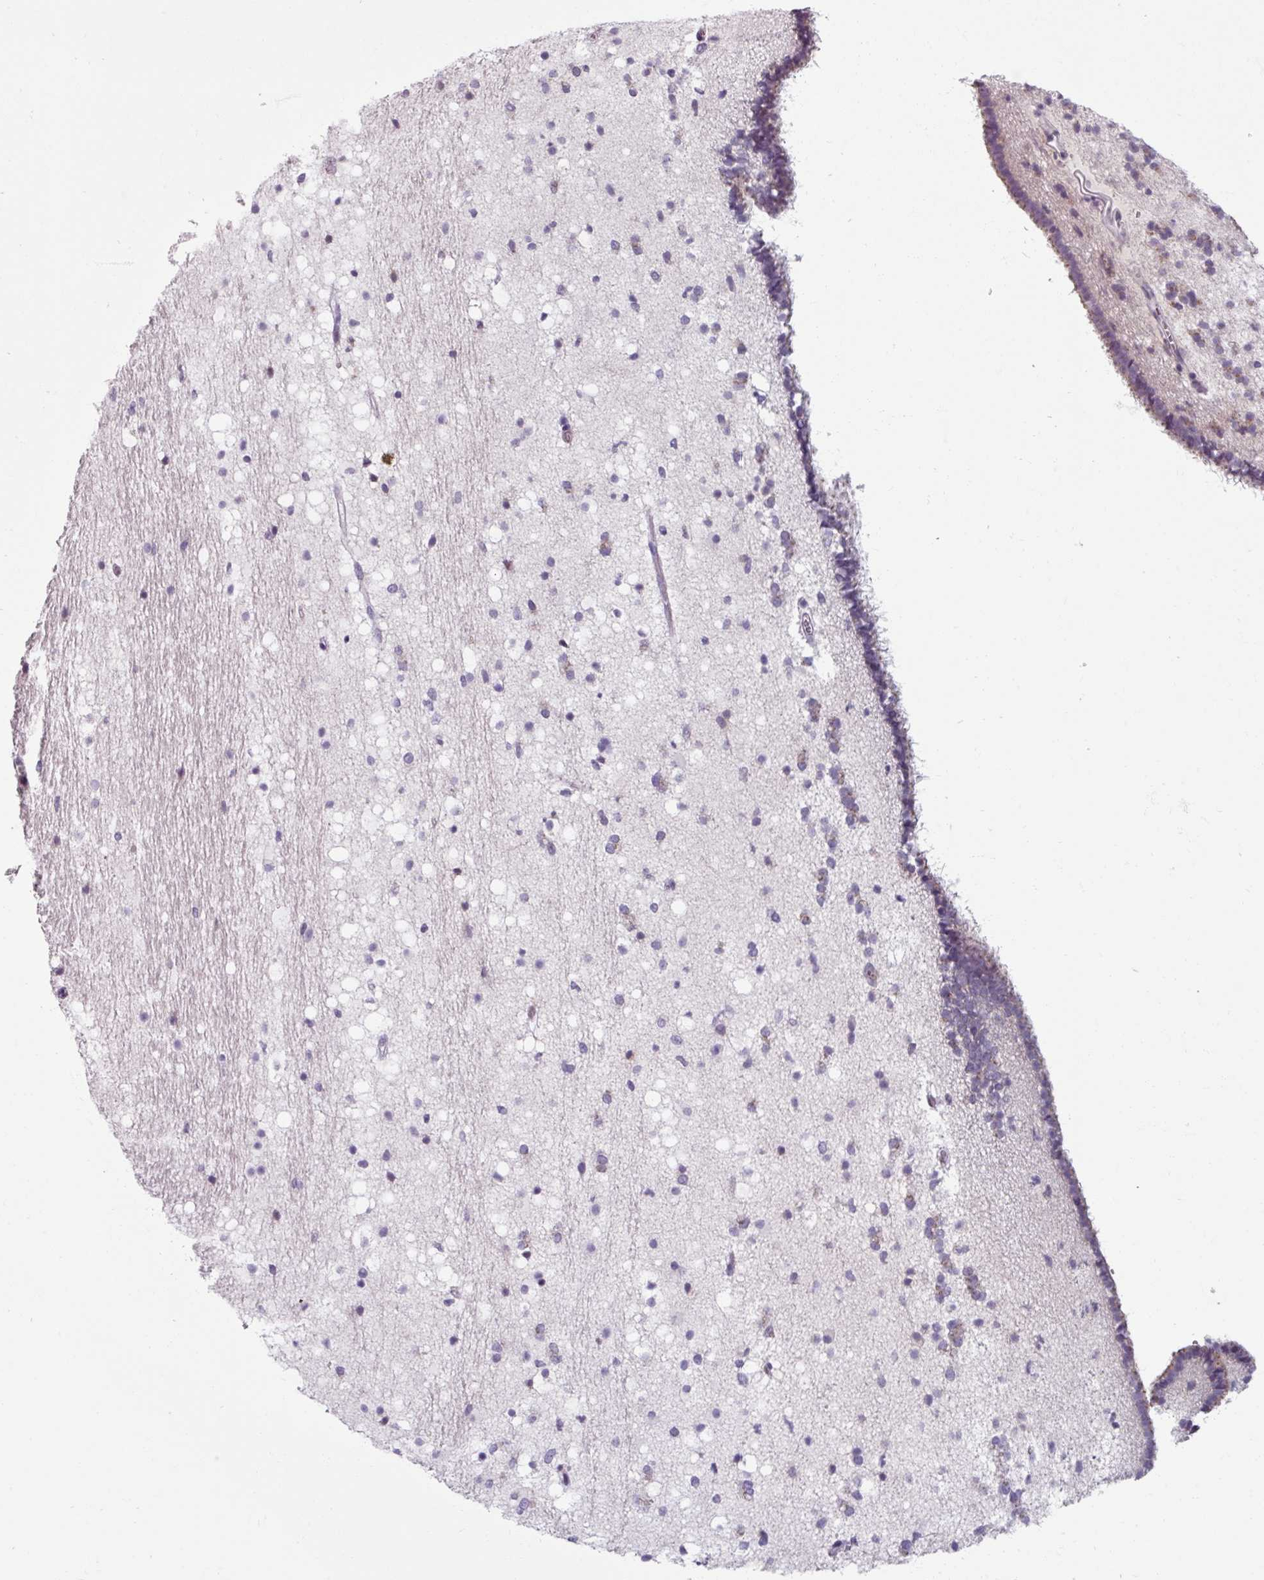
{"staining": {"intensity": "negative", "quantity": "none", "location": "none"}, "tissue": "caudate", "cell_type": "Glial cells", "image_type": "normal", "snomed": [{"axis": "morphology", "description": "Normal tissue, NOS"}, {"axis": "topography", "description": "Lateral ventricle wall"}], "caption": "Immunohistochemical staining of normal human caudate shows no significant positivity in glial cells. (DAB (3,3'-diaminobenzidine) immunohistochemistry, high magnification).", "gene": "SMIM11", "patient": {"sex": "male", "age": 37}}